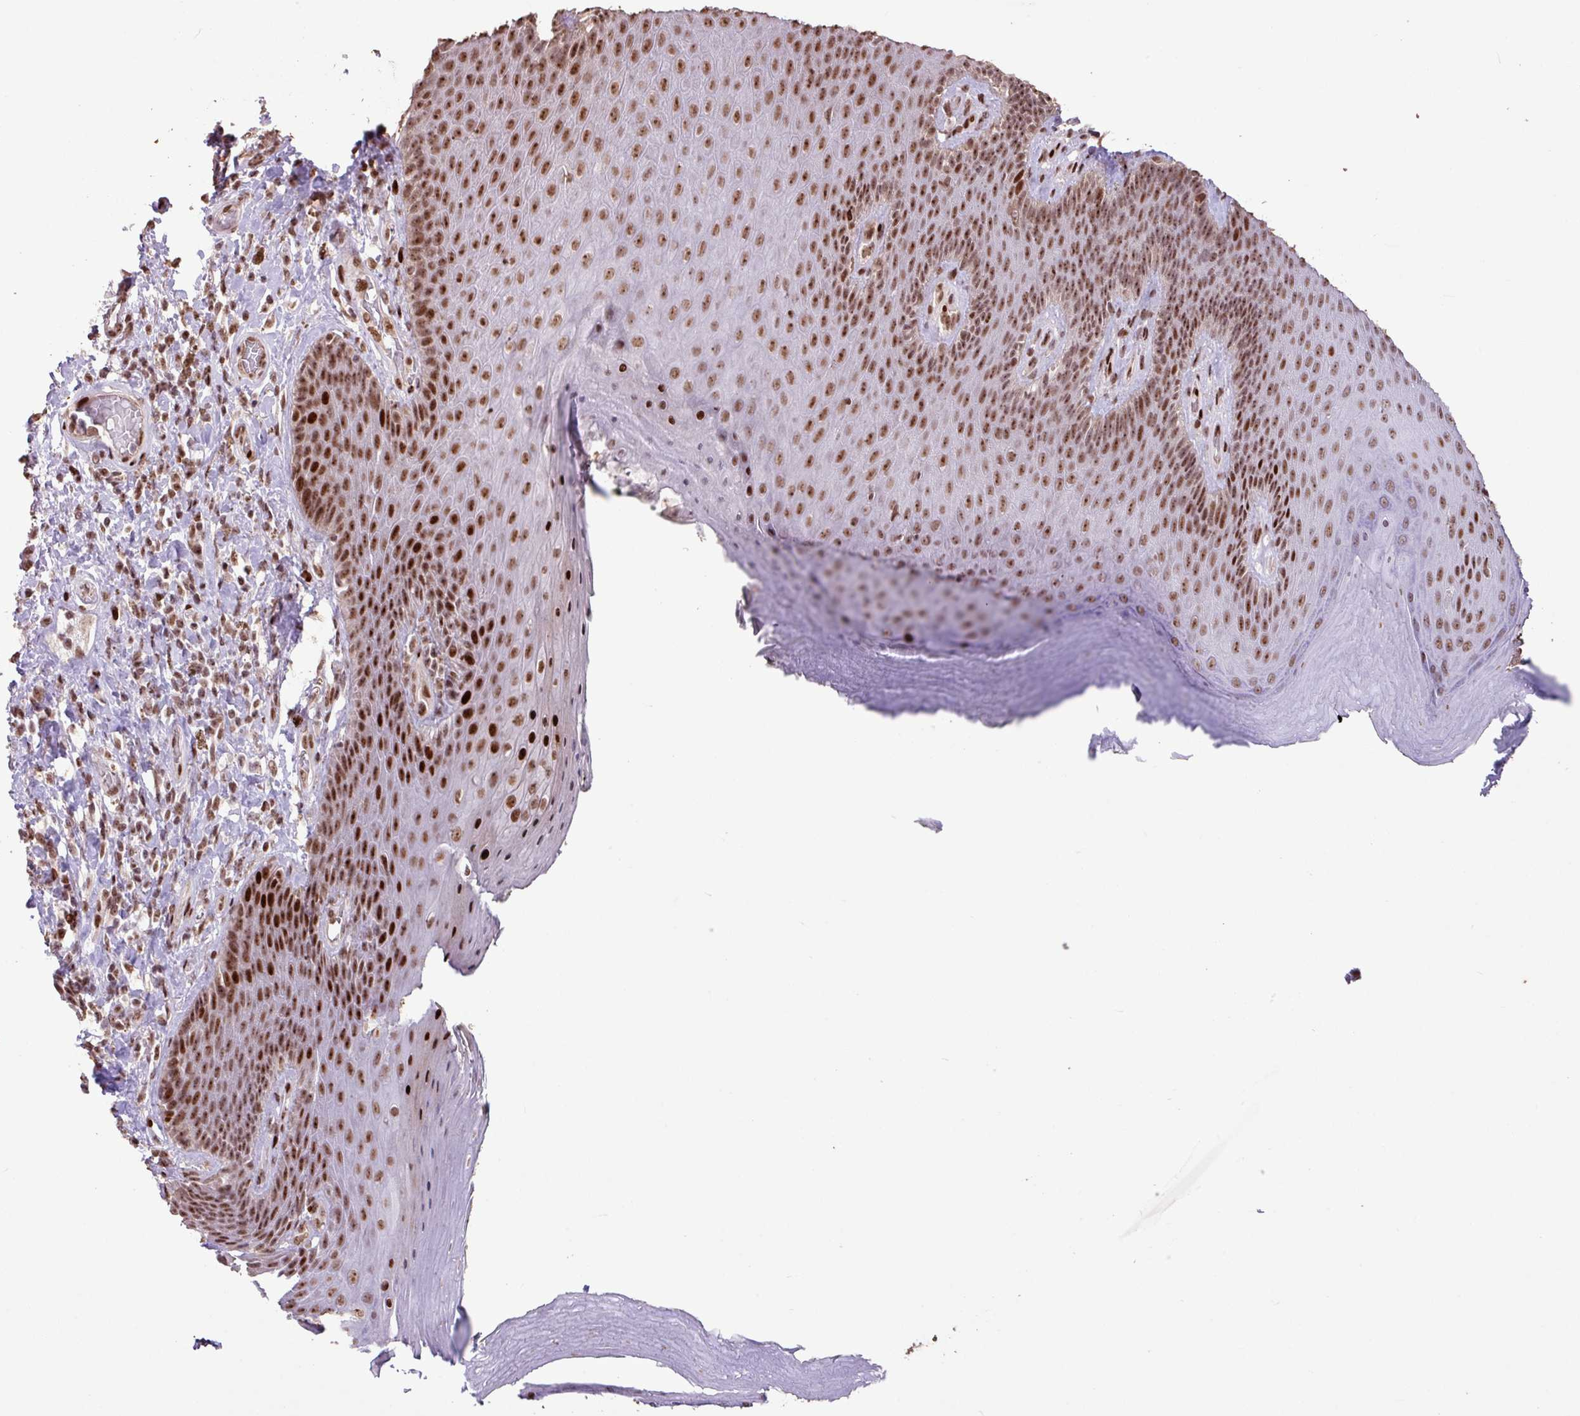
{"staining": {"intensity": "strong", "quantity": ">75%", "location": "nuclear"}, "tissue": "skin", "cell_type": "Epidermal cells", "image_type": "normal", "snomed": [{"axis": "morphology", "description": "Normal tissue, NOS"}, {"axis": "topography", "description": "Anal"}, {"axis": "topography", "description": "Peripheral nerve tissue"}], "caption": "Skin stained for a protein (brown) exhibits strong nuclear positive expression in about >75% of epidermal cells.", "gene": "ZNF709", "patient": {"sex": "male", "age": 53}}